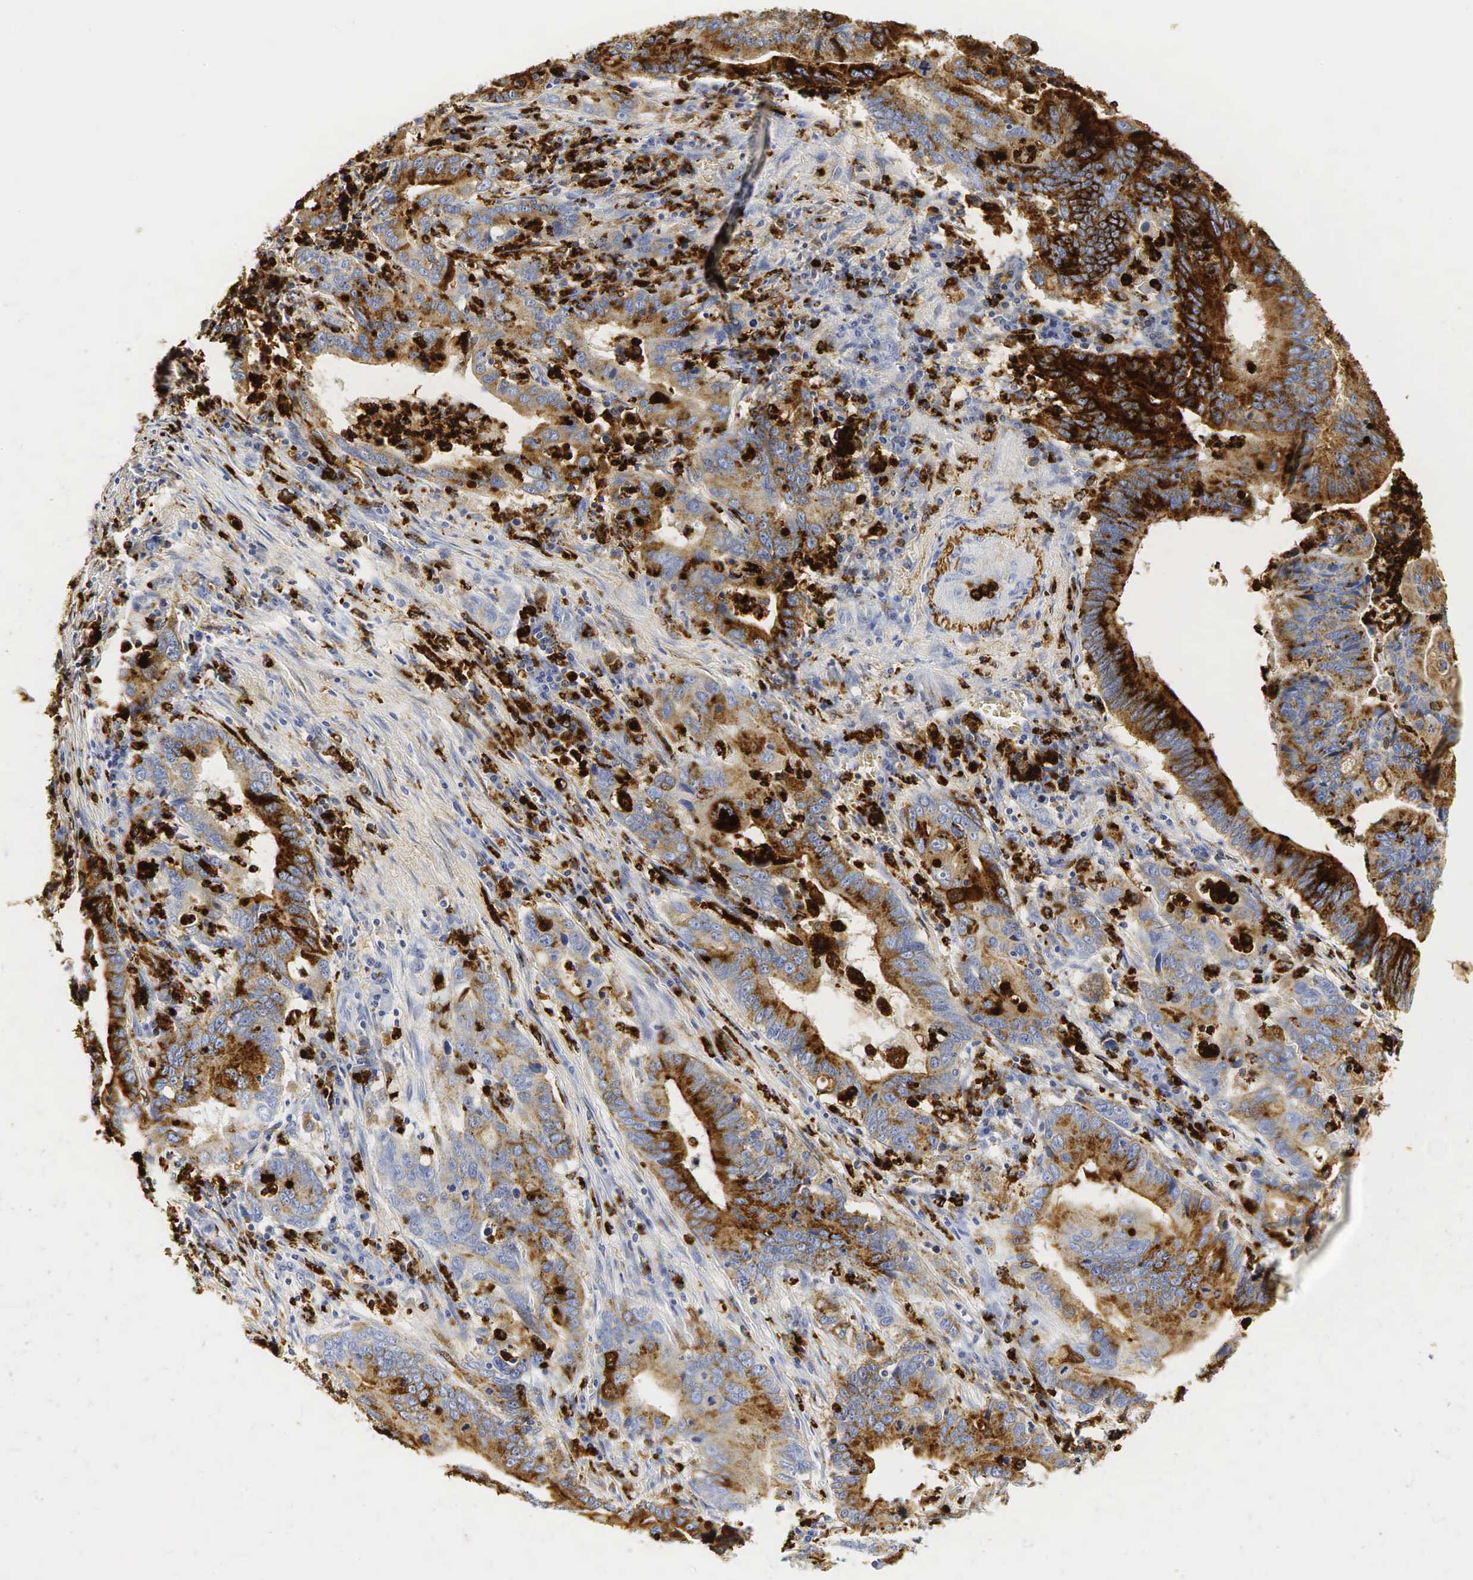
{"staining": {"intensity": "moderate", "quantity": "25%-75%", "location": "cytoplasmic/membranous"}, "tissue": "stomach cancer", "cell_type": "Tumor cells", "image_type": "cancer", "snomed": [{"axis": "morphology", "description": "Adenocarcinoma, NOS"}, {"axis": "topography", "description": "Stomach, upper"}], "caption": "Stomach adenocarcinoma tissue displays moderate cytoplasmic/membranous staining in about 25%-75% of tumor cells", "gene": "LYZ", "patient": {"sex": "male", "age": 63}}